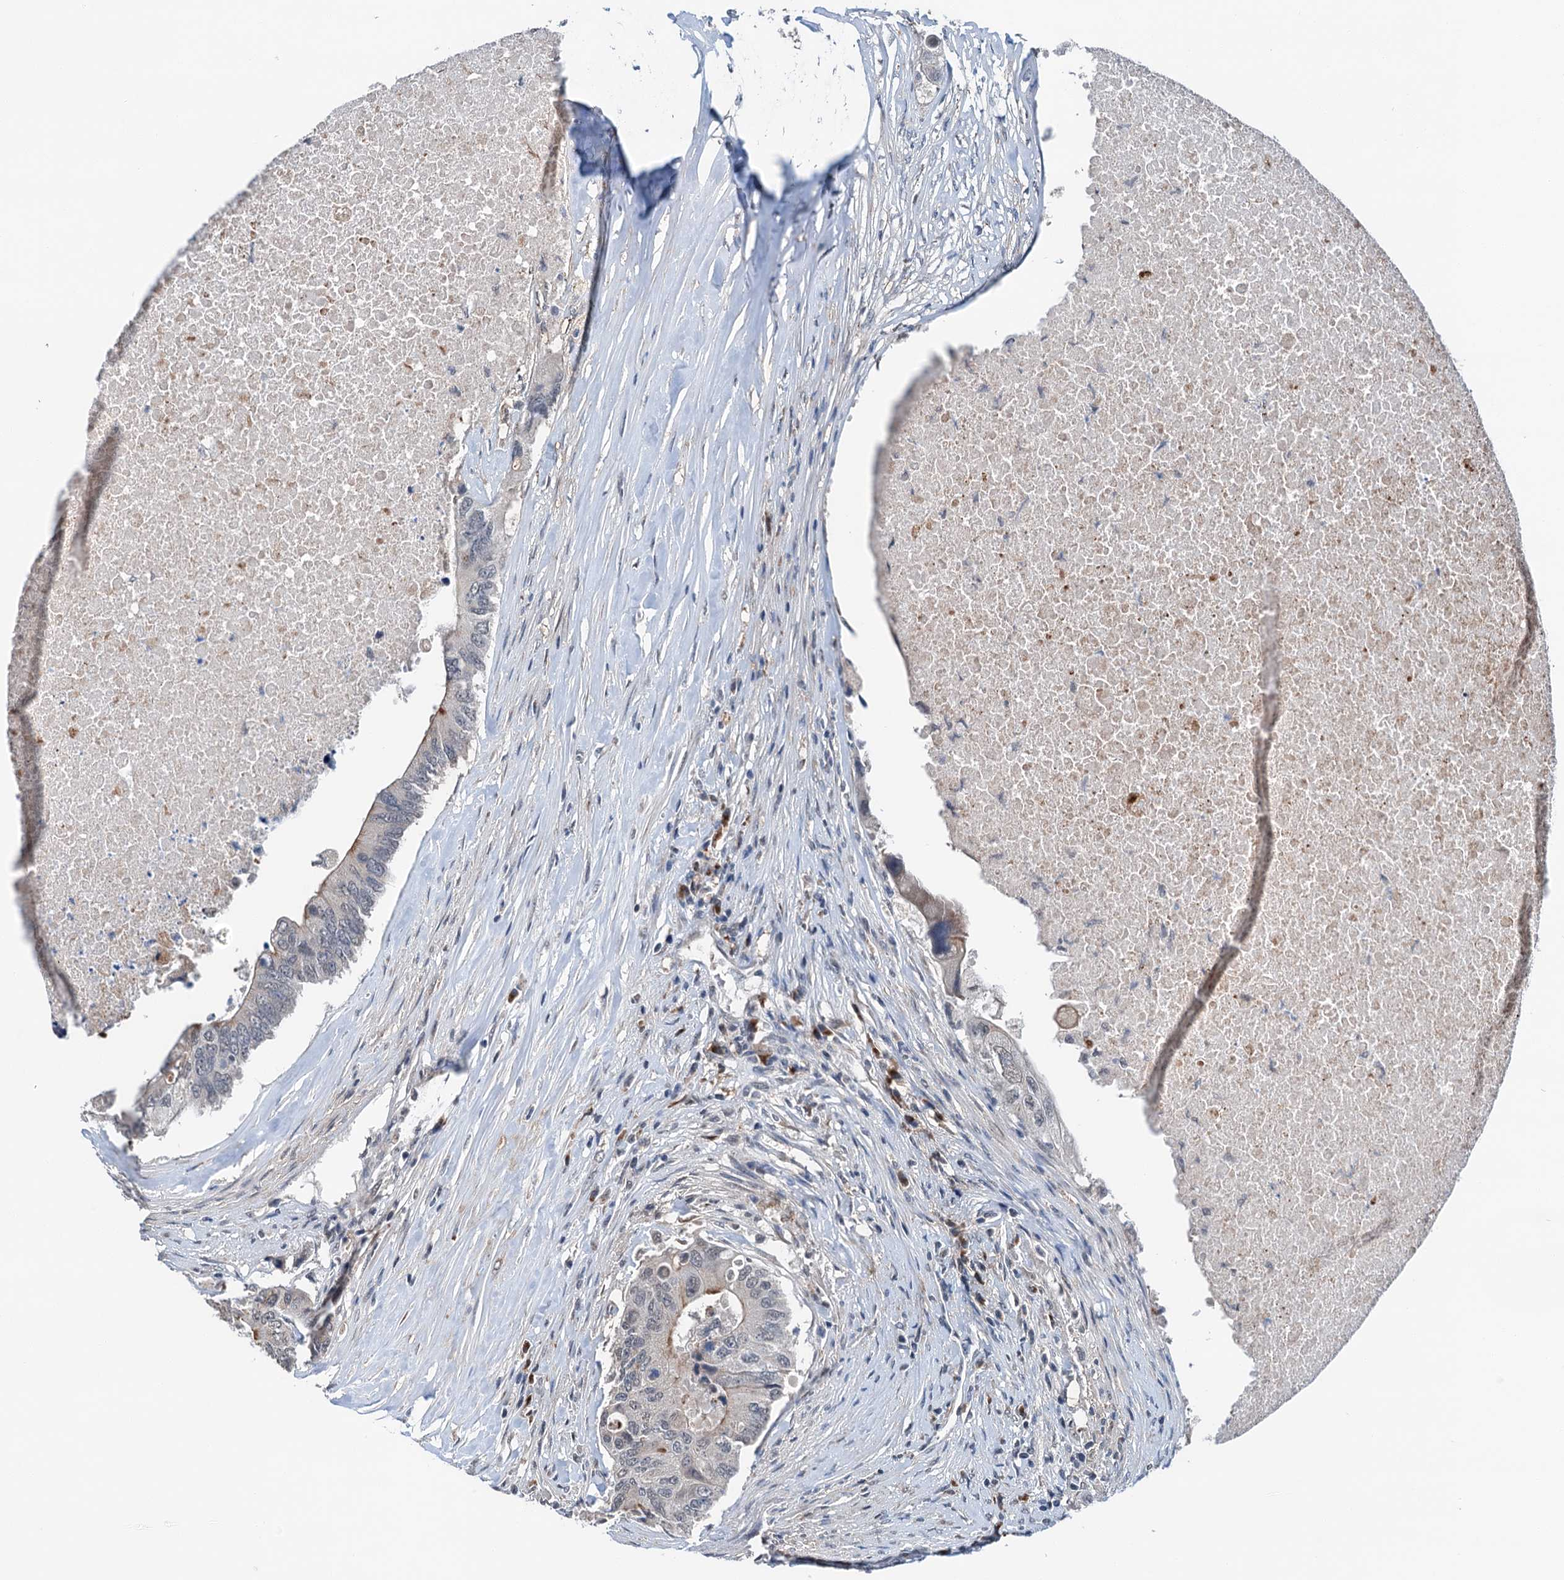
{"staining": {"intensity": "moderate", "quantity": "<25%", "location": "cytoplasmic/membranous"}, "tissue": "colorectal cancer", "cell_type": "Tumor cells", "image_type": "cancer", "snomed": [{"axis": "morphology", "description": "Adenocarcinoma, NOS"}, {"axis": "topography", "description": "Colon"}], "caption": "Brown immunohistochemical staining in adenocarcinoma (colorectal) demonstrates moderate cytoplasmic/membranous expression in approximately <25% of tumor cells.", "gene": "SHLD1", "patient": {"sex": "male", "age": 71}}